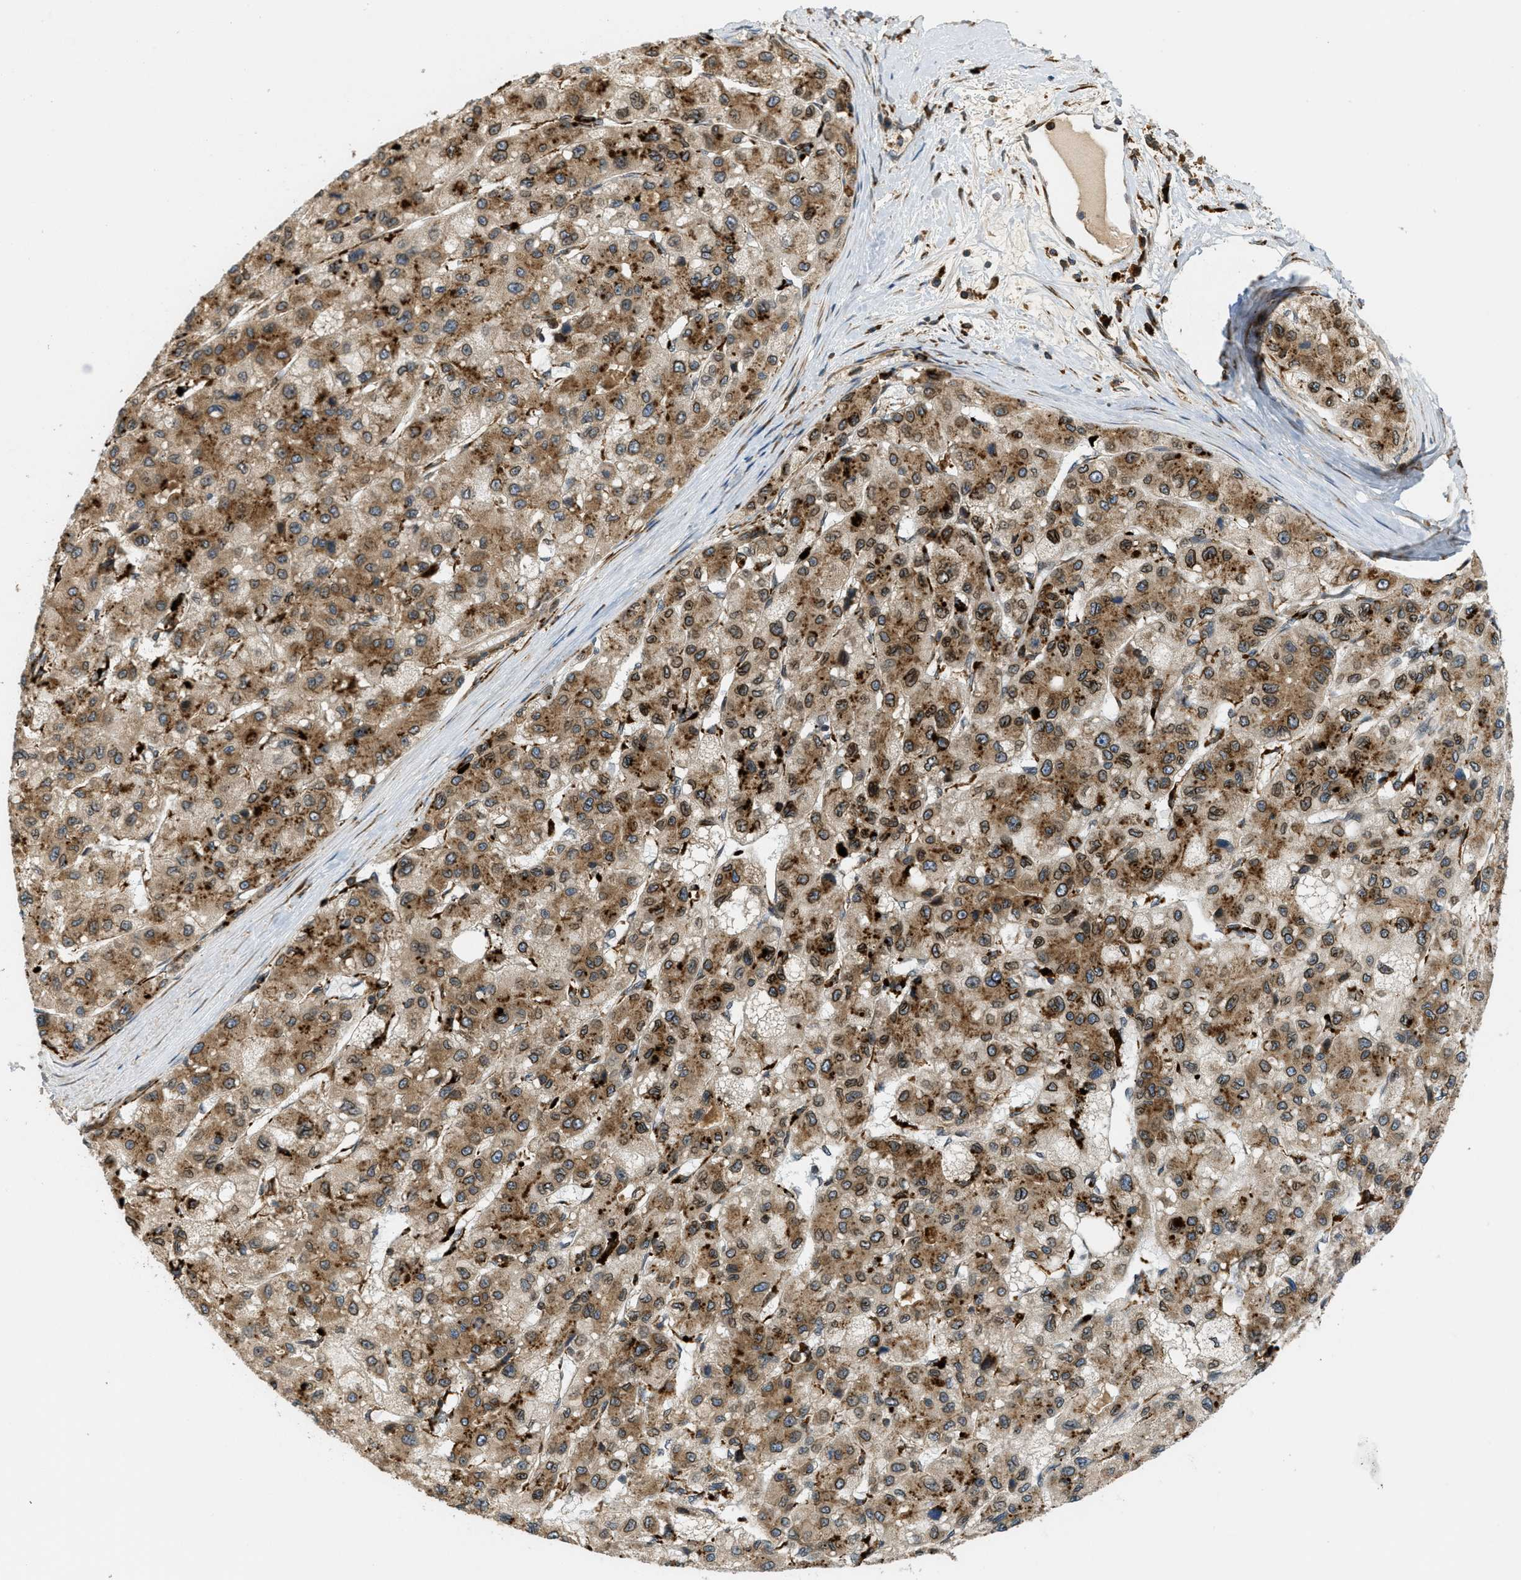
{"staining": {"intensity": "strong", "quantity": ">75%", "location": "cytoplasmic/membranous,nuclear"}, "tissue": "liver cancer", "cell_type": "Tumor cells", "image_type": "cancer", "snomed": [{"axis": "morphology", "description": "Carcinoma, Hepatocellular, NOS"}, {"axis": "topography", "description": "Liver"}], "caption": "Liver cancer (hepatocellular carcinoma) stained for a protein demonstrates strong cytoplasmic/membranous and nuclear positivity in tumor cells.", "gene": "PCDH18", "patient": {"sex": "male", "age": 80}}